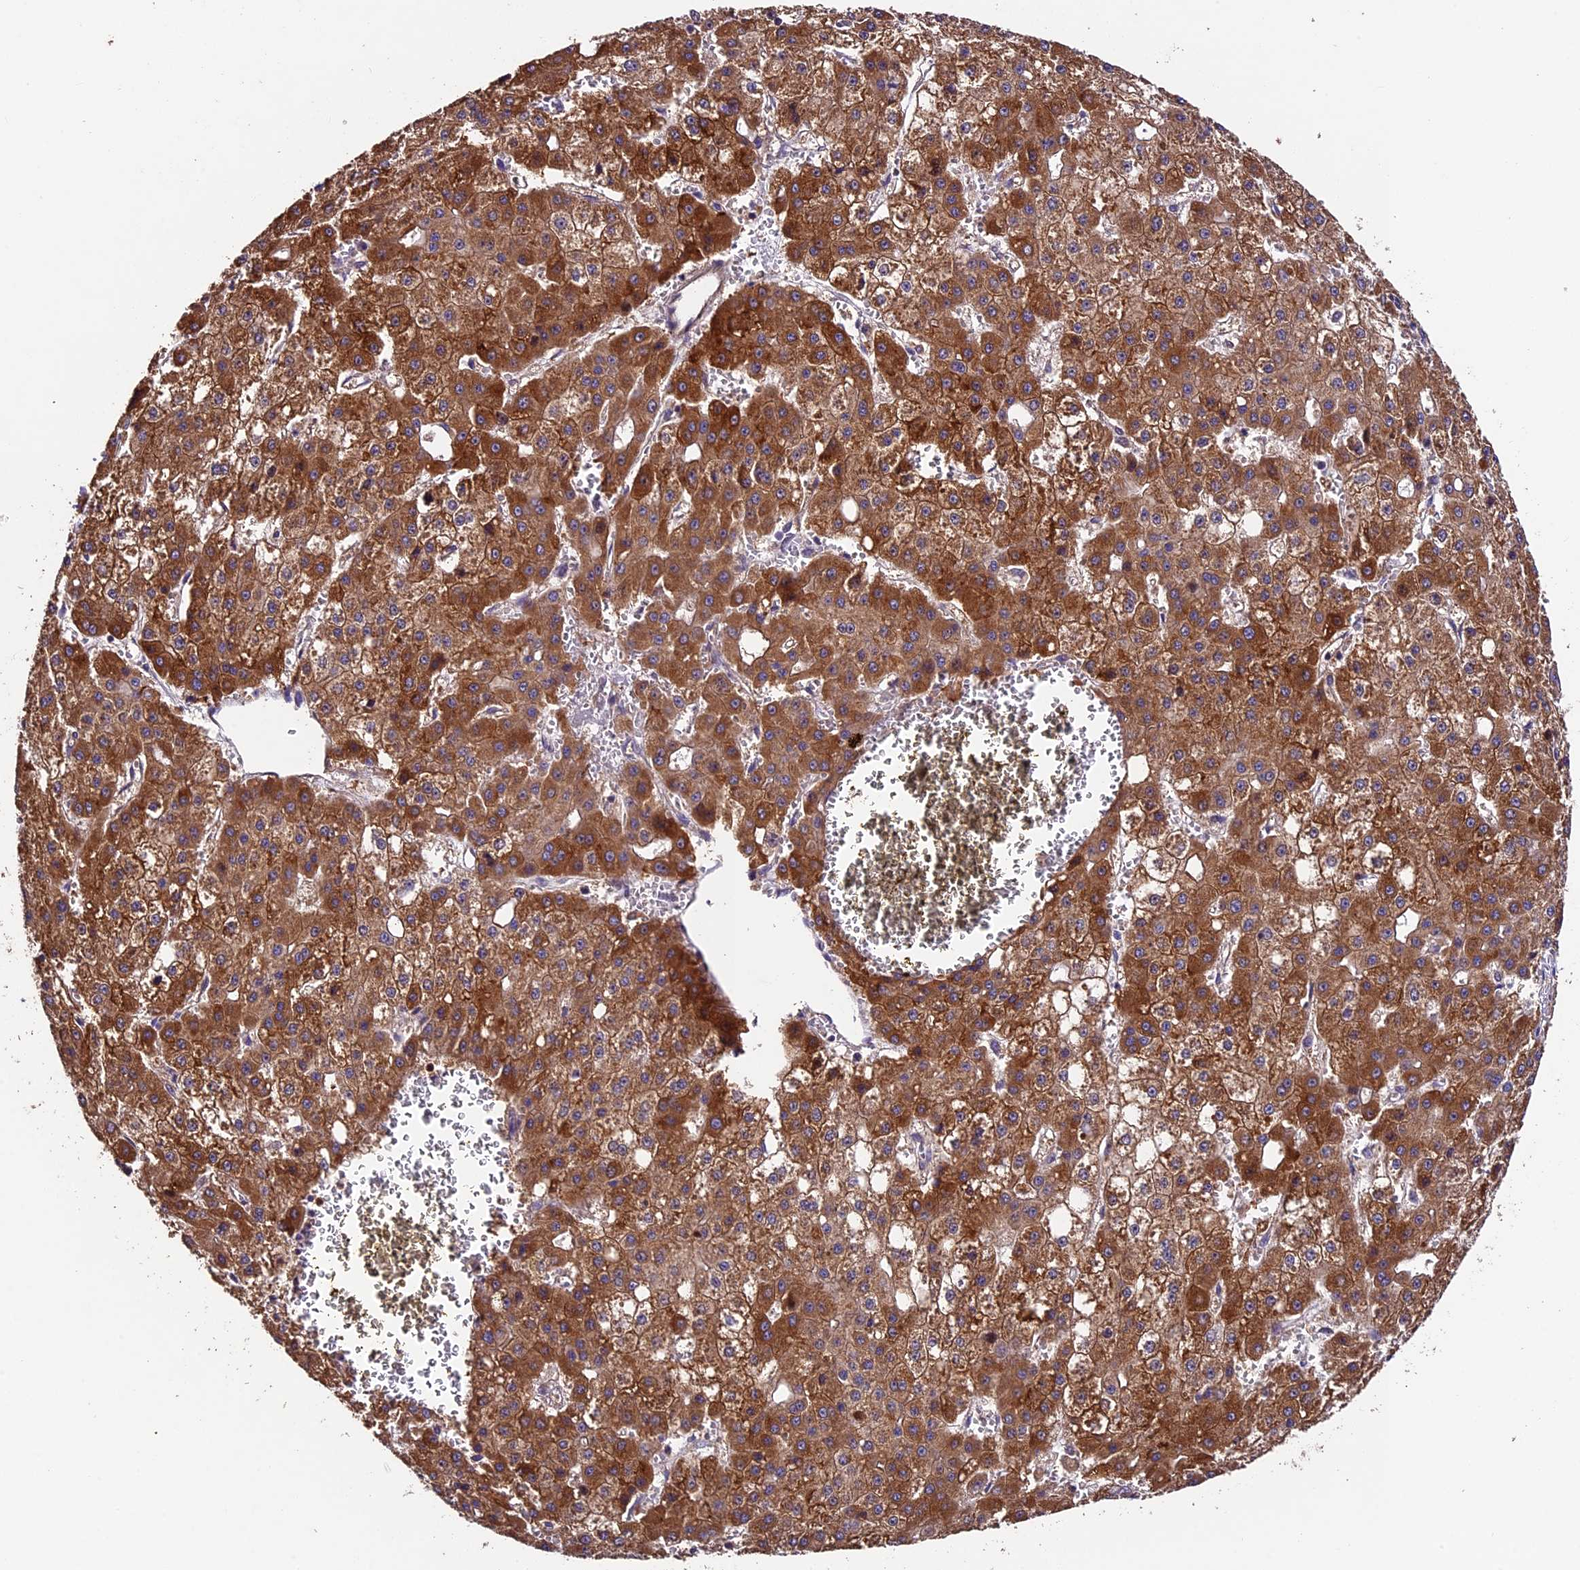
{"staining": {"intensity": "moderate", "quantity": ">75%", "location": "cytoplasmic/membranous"}, "tissue": "liver cancer", "cell_type": "Tumor cells", "image_type": "cancer", "snomed": [{"axis": "morphology", "description": "Carcinoma, Hepatocellular, NOS"}, {"axis": "topography", "description": "Liver"}], "caption": "Immunohistochemistry (IHC) photomicrograph of neoplastic tissue: human liver cancer (hepatocellular carcinoma) stained using immunohistochemistry demonstrates medium levels of moderate protein expression localized specifically in the cytoplasmic/membranous of tumor cells, appearing as a cytoplasmic/membranous brown color.", "gene": "SBNO2", "patient": {"sex": "male", "age": 47}}